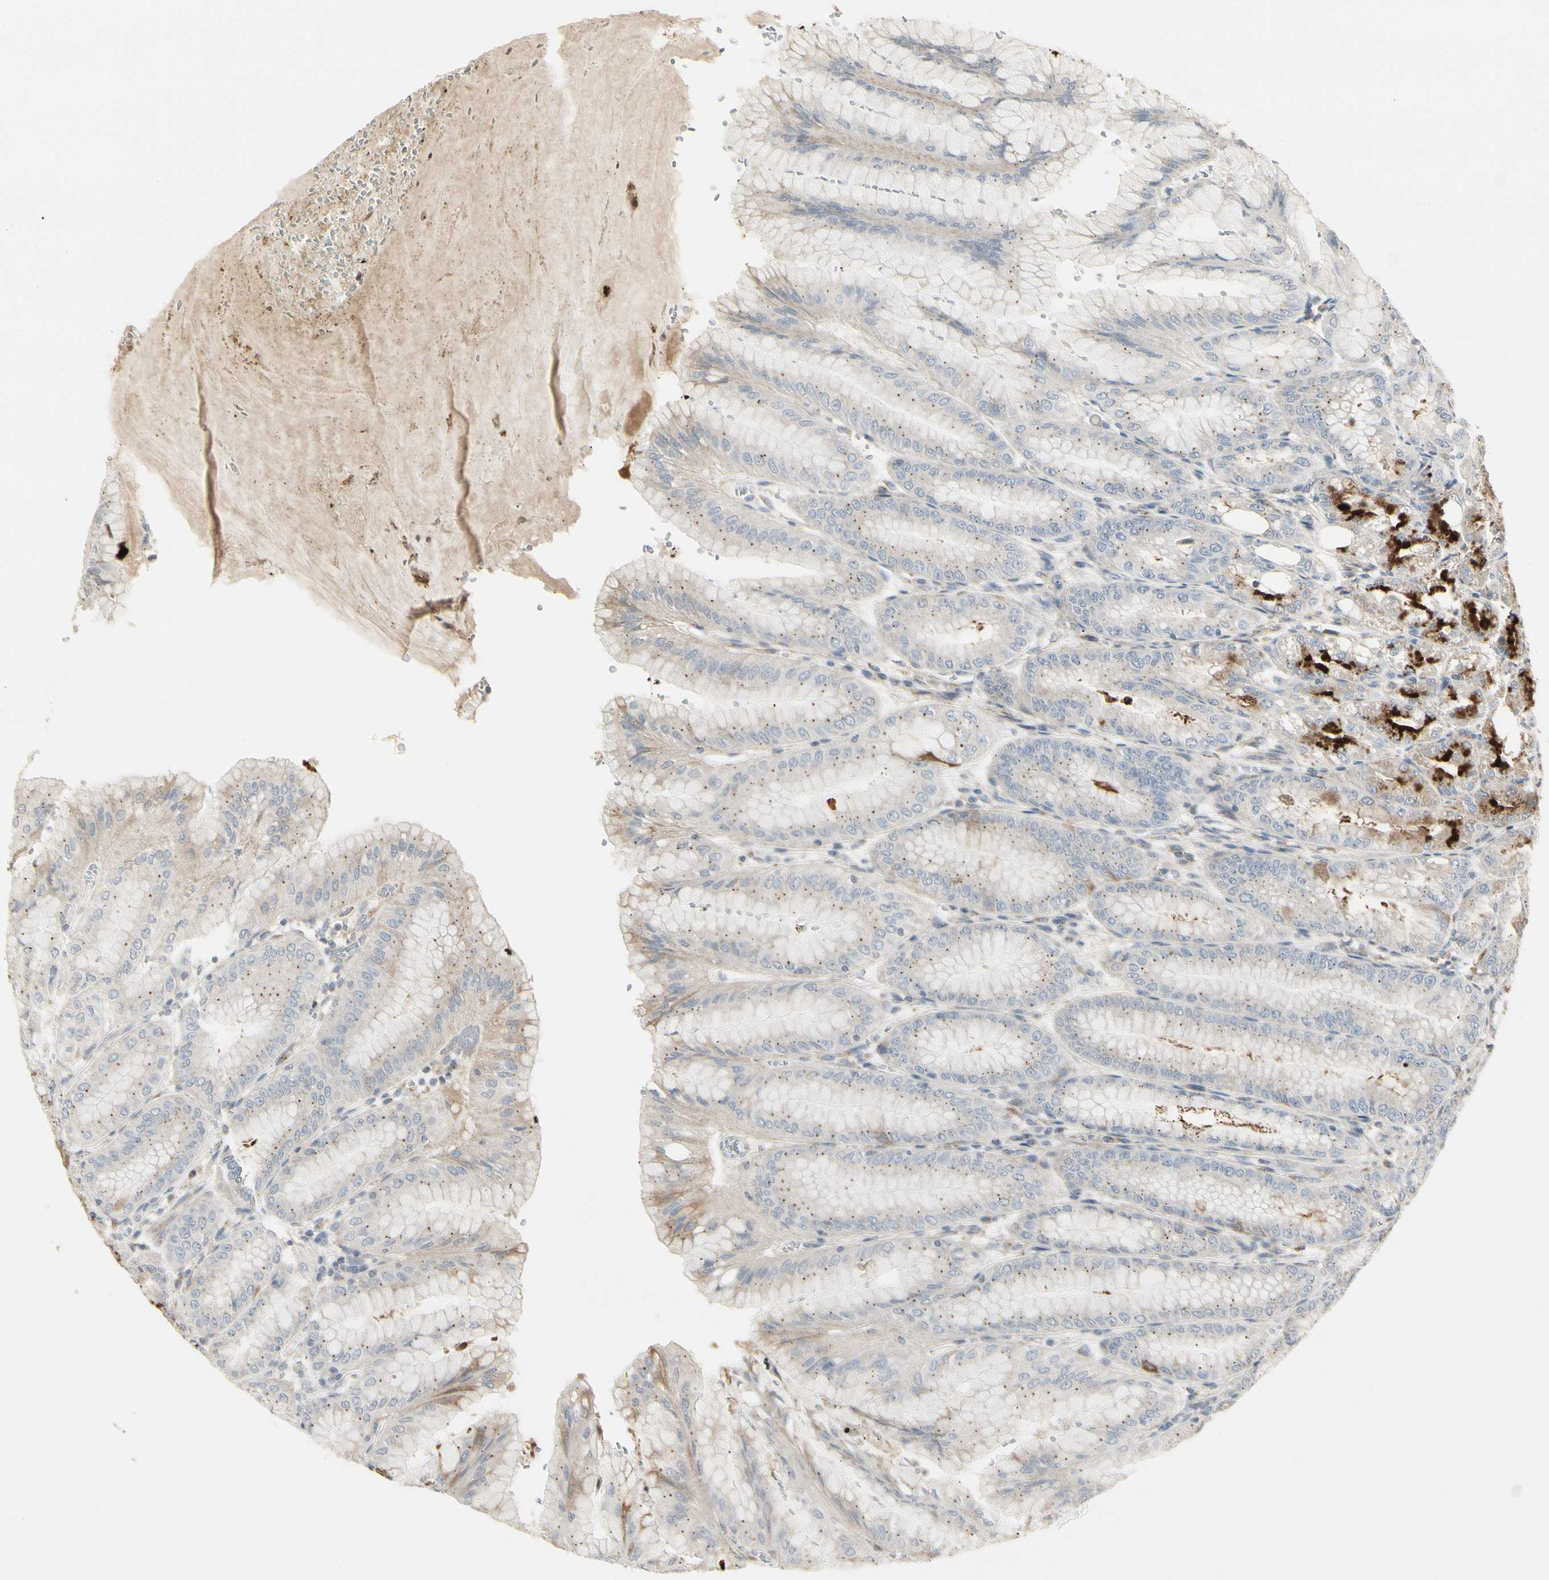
{"staining": {"intensity": "strong", "quantity": "25%-75%", "location": "cytoplasmic/membranous"}, "tissue": "stomach", "cell_type": "Glandular cells", "image_type": "normal", "snomed": [{"axis": "morphology", "description": "Normal tissue, NOS"}, {"axis": "topography", "description": "Stomach, lower"}], "caption": "Brown immunohistochemical staining in benign stomach reveals strong cytoplasmic/membranous expression in approximately 25%-75% of glandular cells.", "gene": "TMEM176A", "patient": {"sex": "male", "age": 71}}